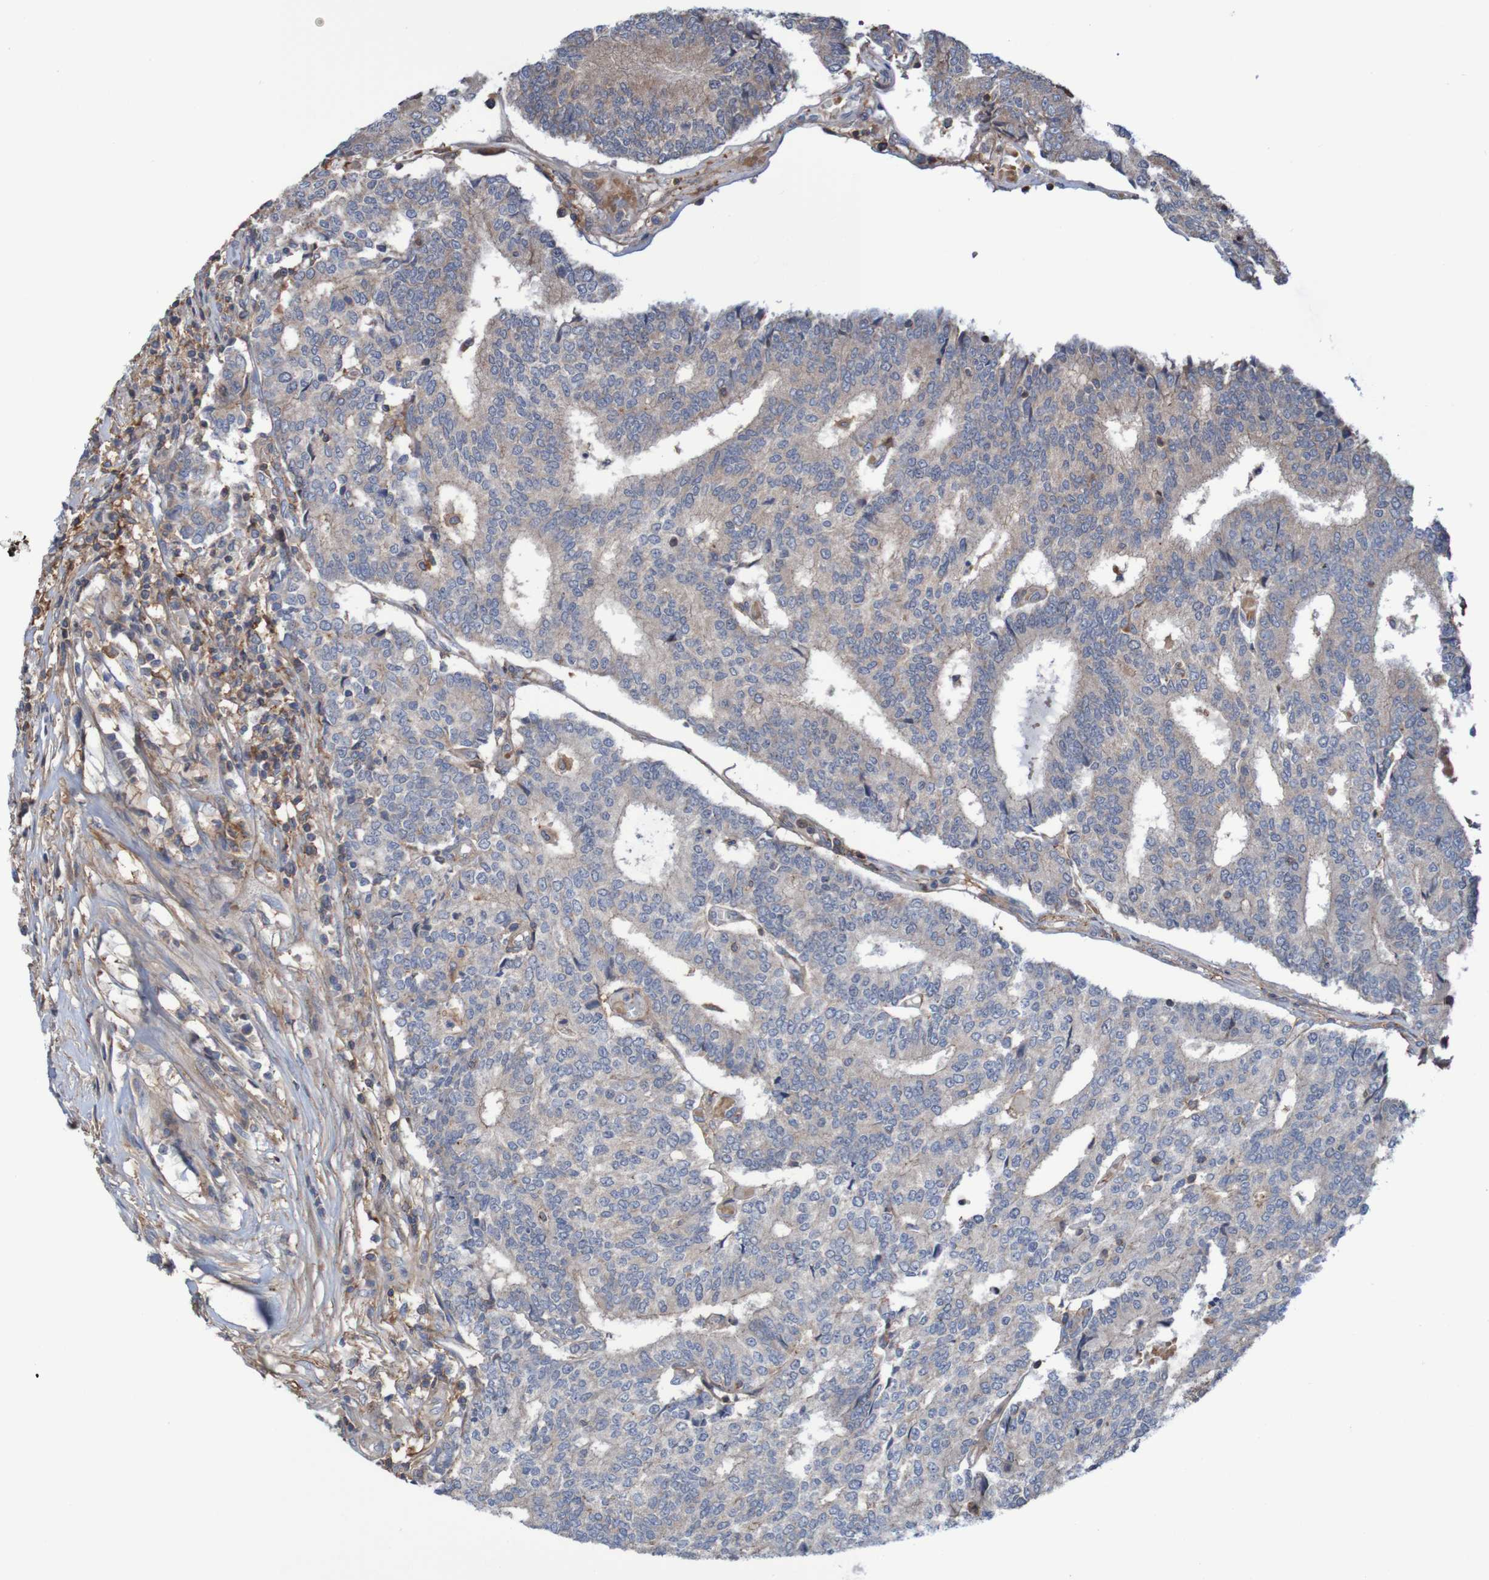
{"staining": {"intensity": "weak", "quantity": ">75%", "location": "cytoplasmic/membranous"}, "tissue": "prostate cancer", "cell_type": "Tumor cells", "image_type": "cancer", "snomed": [{"axis": "morphology", "description": "Normal tissue, NOS"}, {"axis": "morphology", "description": "Adenocarcinoma, High grade"}, {"axis": "topography", "description": "Prostate"}, {"axis": "topography", "description": "Seminal veicle"}], "caption": "Immunohistochemistry staining of prostate high-grade adenocarcinoma, which shows low levels of weak cytoplasmic/membranous expression in about >75% of tumor cells indicating weak cytoplasmic/membranous protein positivity. The staining was performed using DAB (brown) for protein detection and nuclei were counterstained in hematoxylin (blue).", "gene": "PDGFB", "patient": {"sex": "male", "age": 55}}